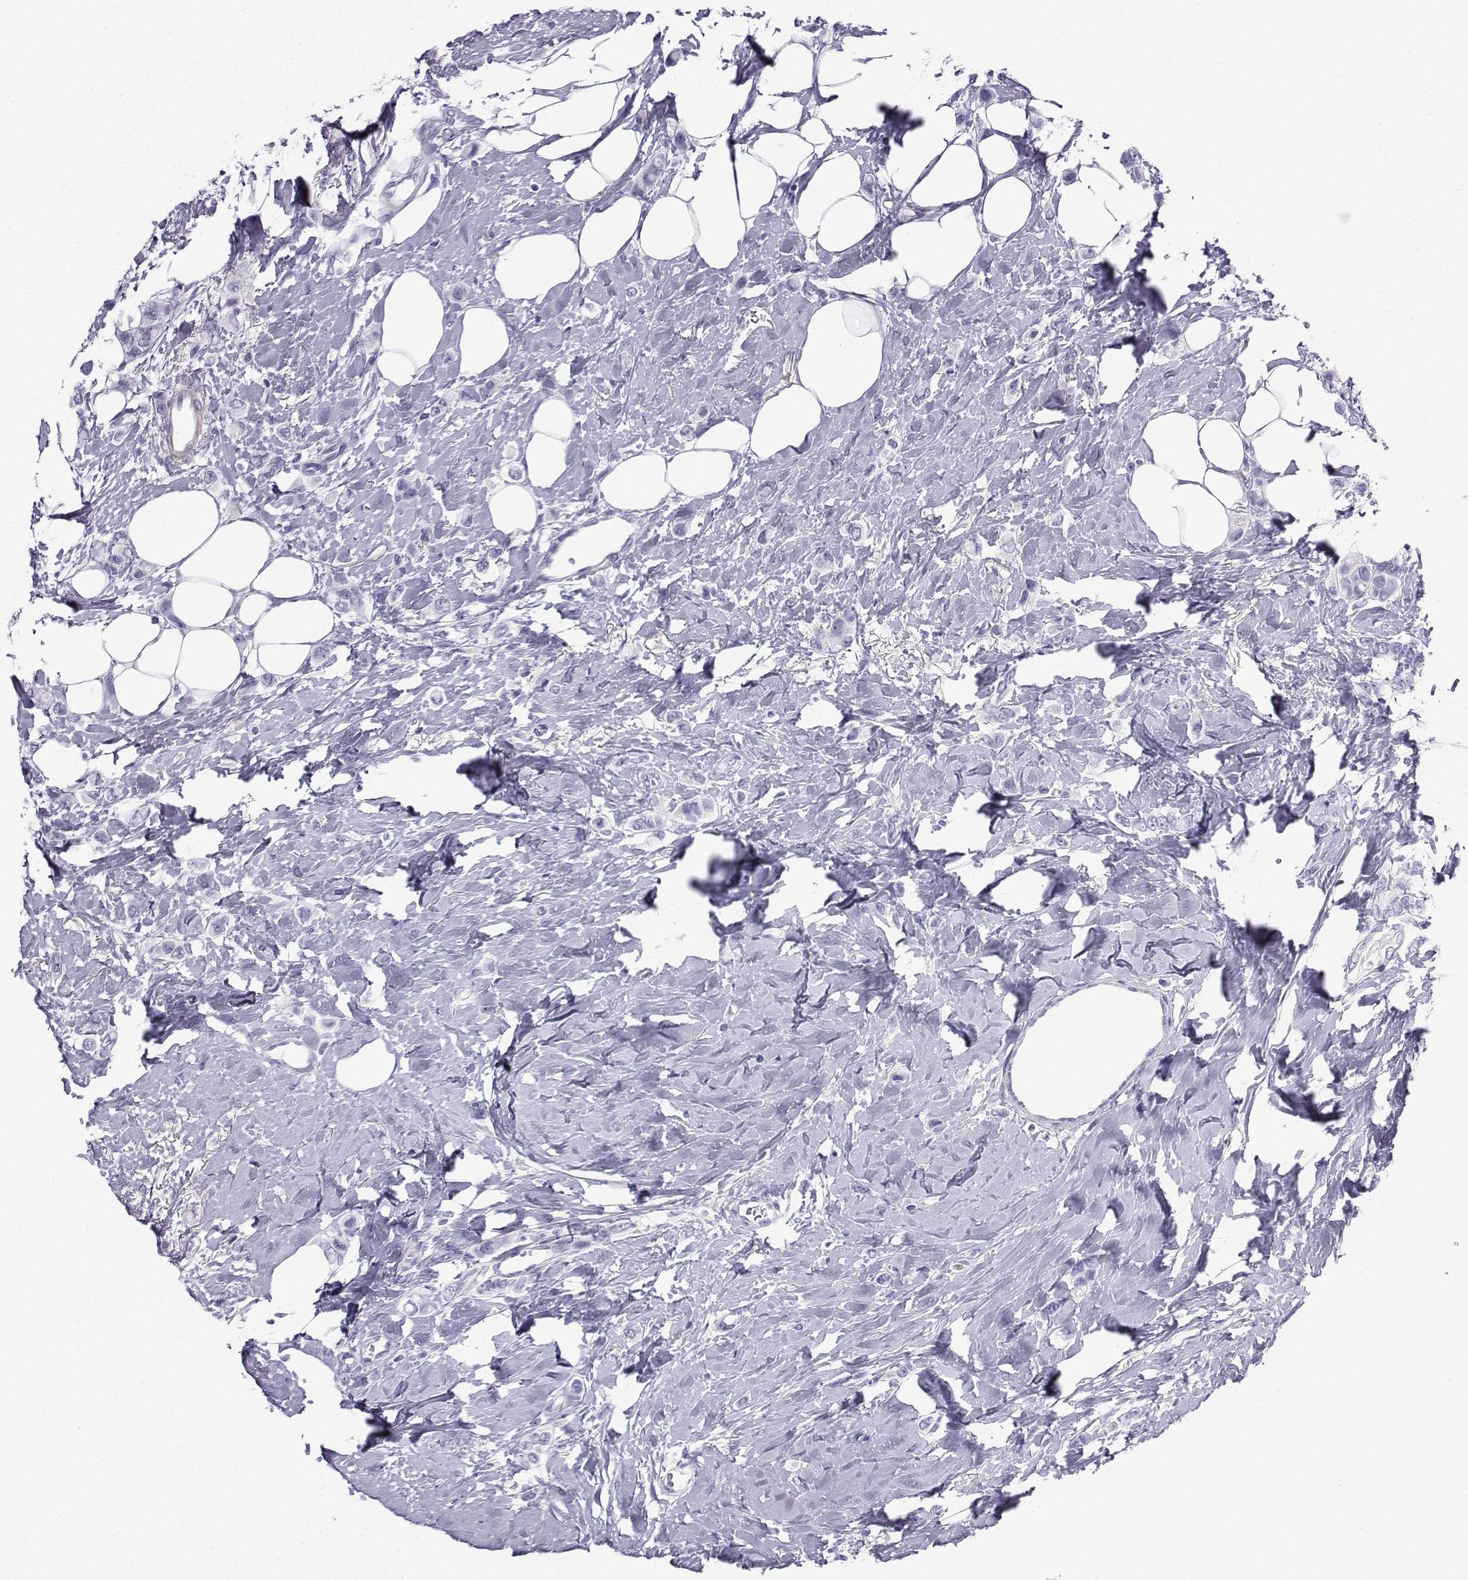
{"staining": {"intensity": "negative", "quantity": "none", "location": "none"}, "tissue": "breast cancer", "cell_type": "Tumor cells", "image_type": "cancer", "snomed": [{"axis": "morphology", "description": "Lobular carcinoma"}, {"axis": "topography", "description": "Breast"}], "caption": "This photomicrograph is of breast cancer stained with immunohistochemistry to label a protein in brown with the nuclei are counter-stained blue. There is no staining in tumor cells.", "gene": "KCNF1", "patient": {"sex": "female", "age": 66}}